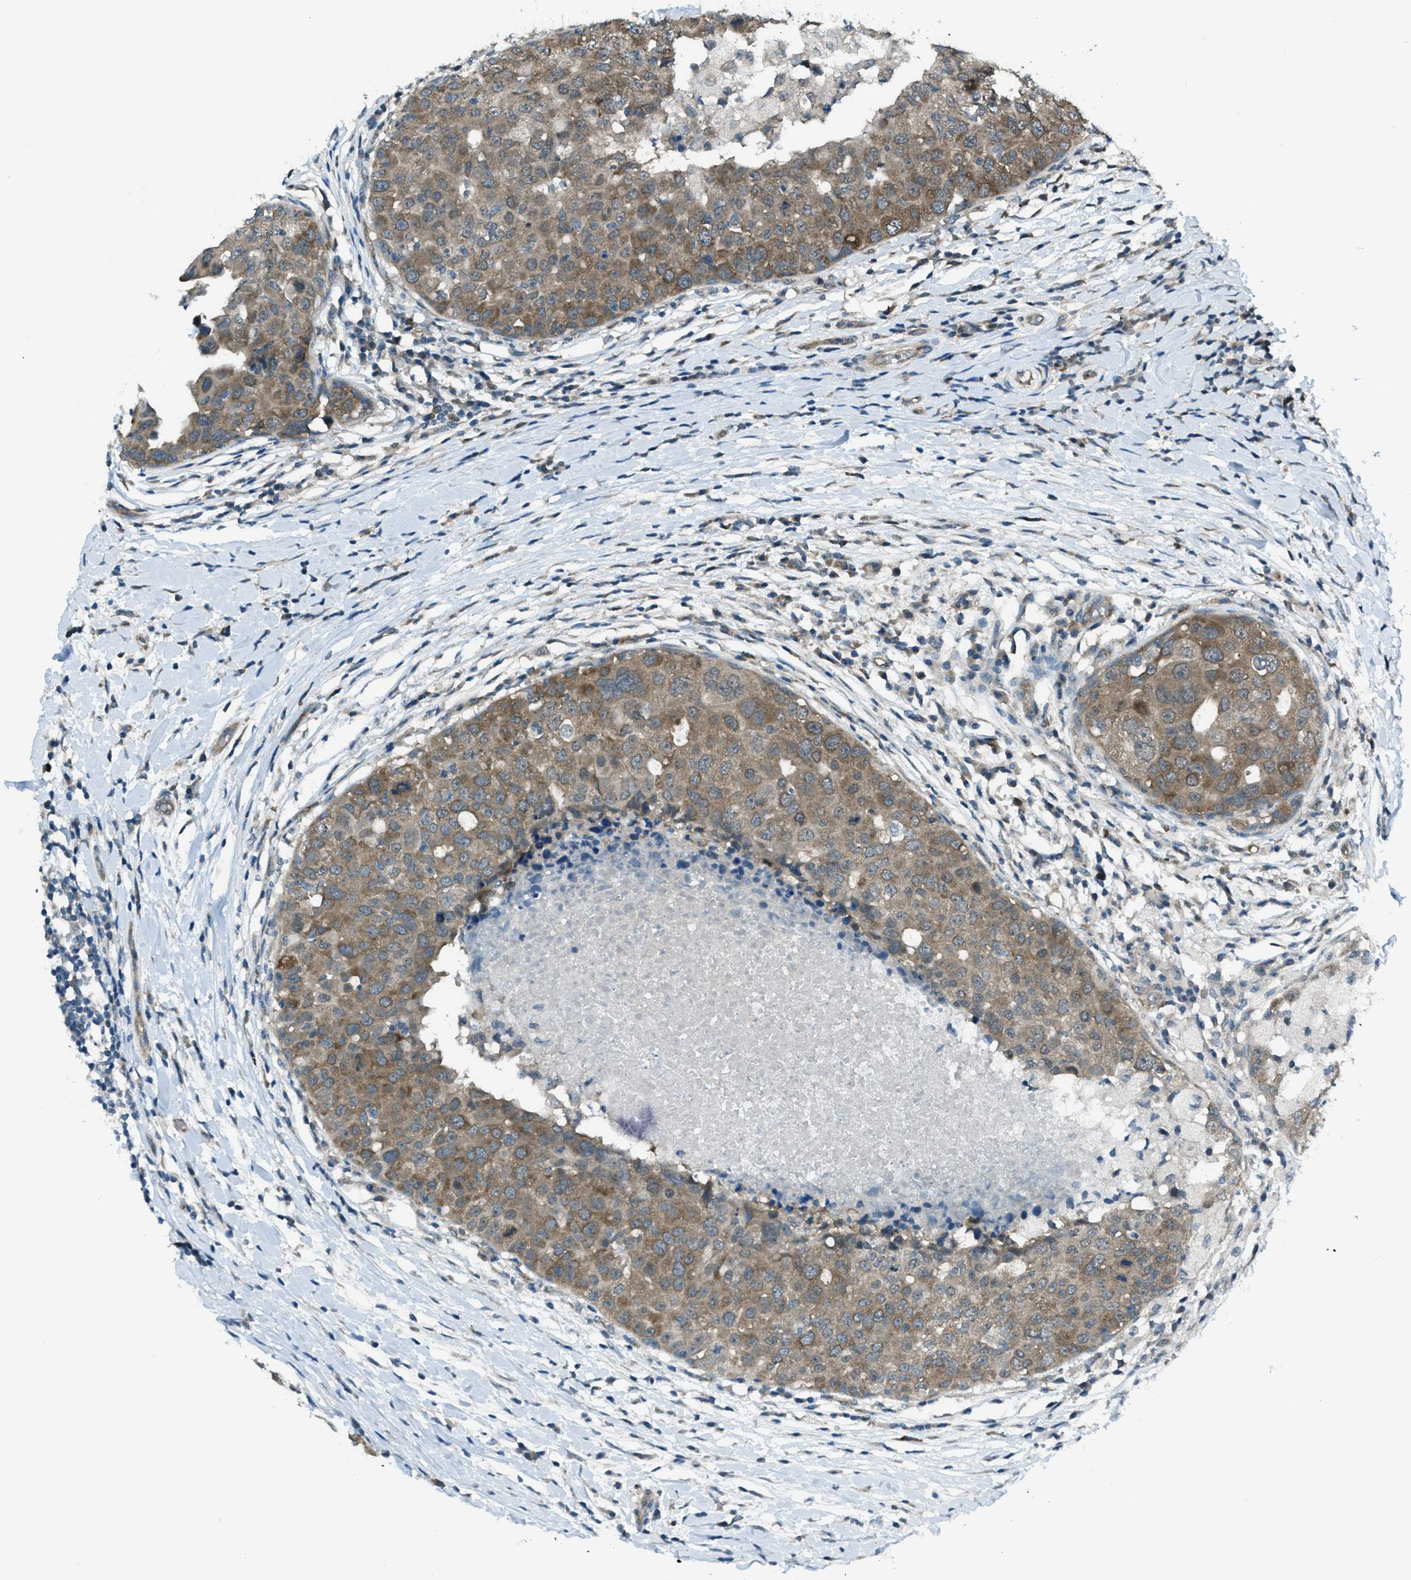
{"staining": {"intensity": "moderate", "quantity": ">75%", "location": "cytoplasmic/membranous"}, "tissue": "breast cancer", "cell_type": "Tumor cells", "image_type": "cancer", "snomed": [{"axis": "morphology", "description": "Duct carcinoma"}, {"axis": "topography", "description": "Breast"}], "caption": "This micrograph demonstrates breast infiltrating ductal carcinoma stained with immunohistochemistry (IHC) to label a protein in brown. The cytoplasmic/membranous of tumor cells show moderate positivity for the protein. Nuclei are counter-stained blue.", "gene": "ASAP2", "patient": {"sex": "female", "age": 27}}